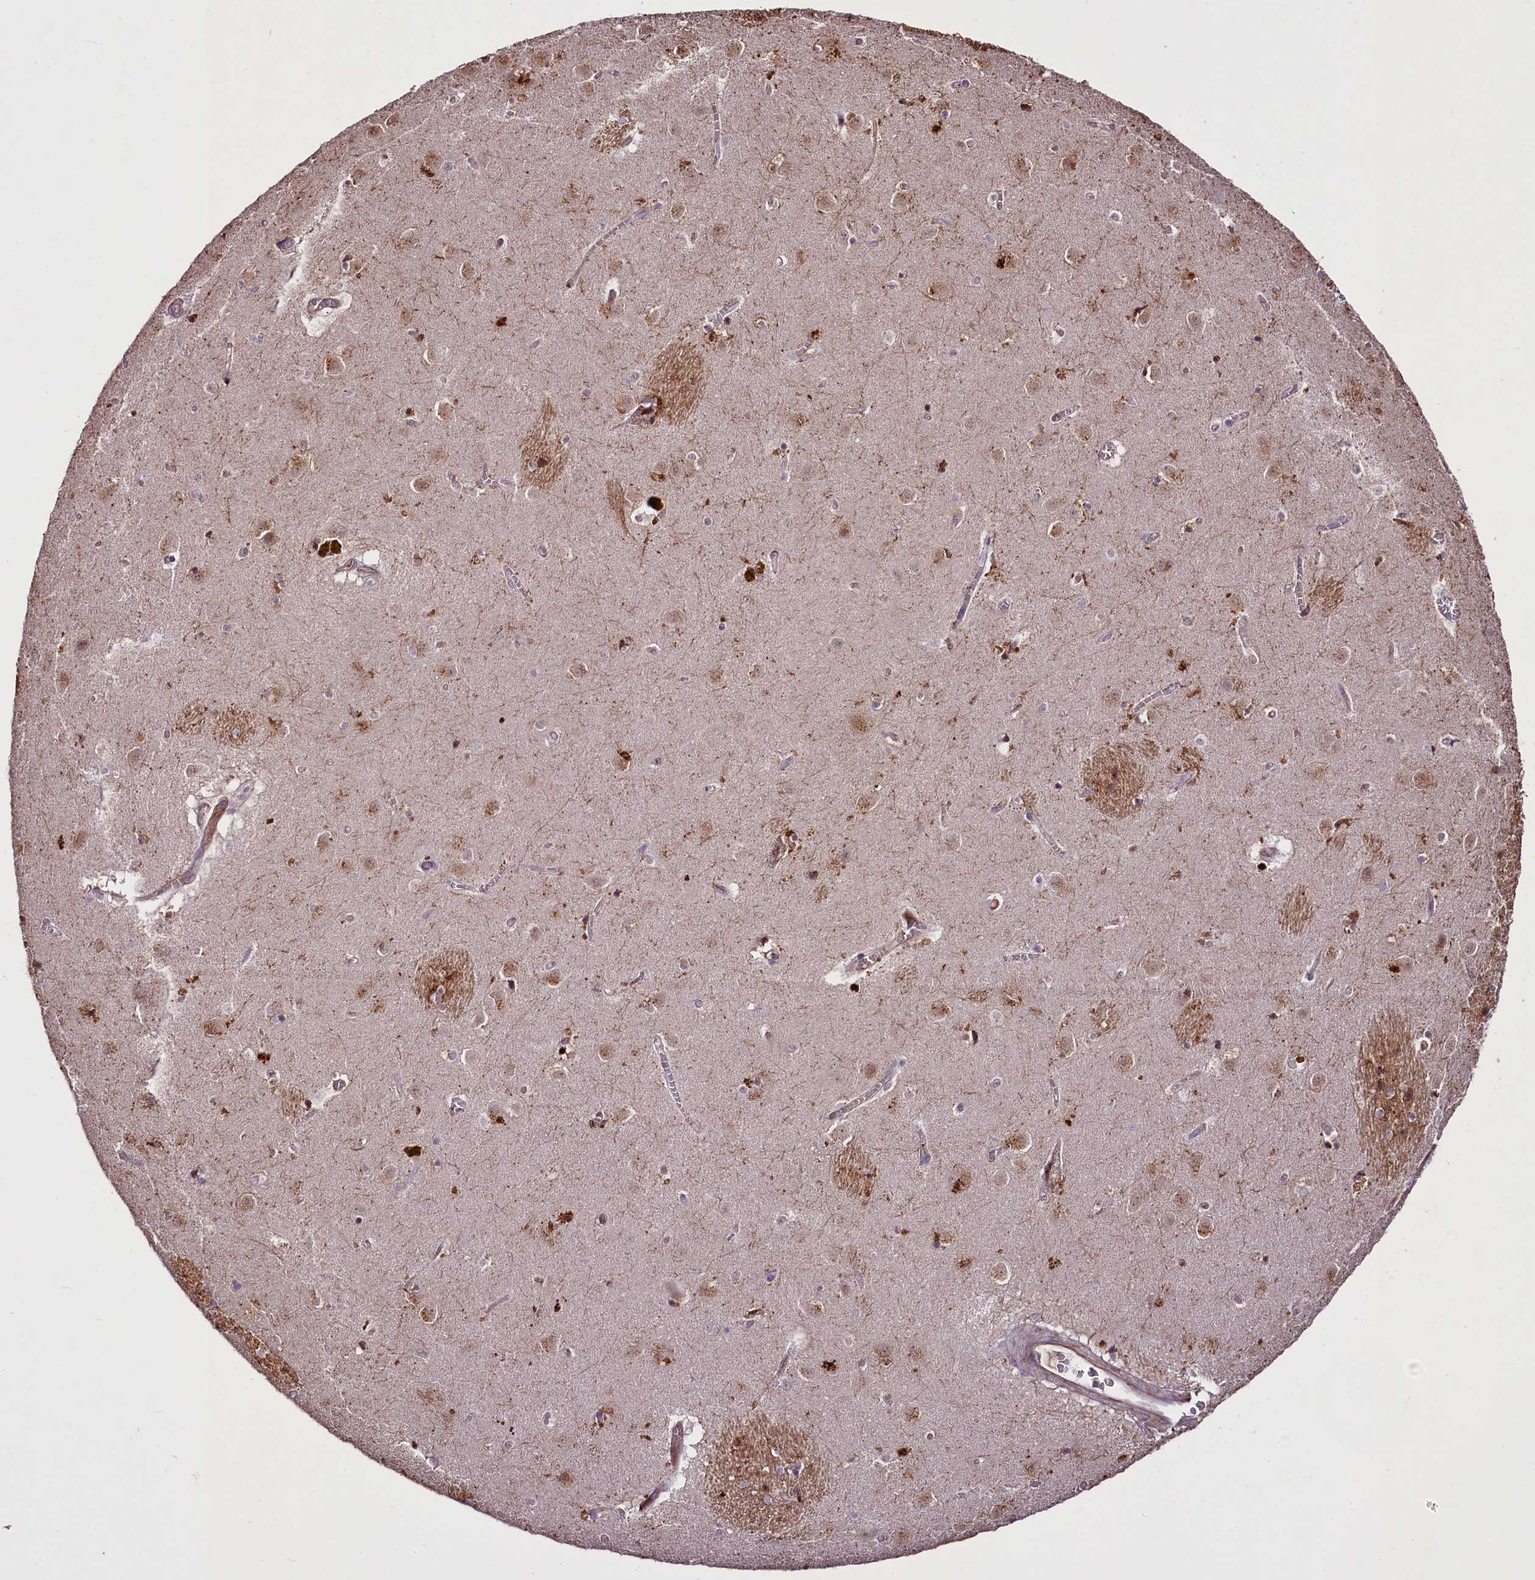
{"staining": {"intensity": "moderate", "quantity": "<25%", "location": "cytoplasmic/membranous"}, "tissue": "caudate", "cell_type": "Glial cells", "image_type": "normal", "snomed": [{"axis": "morphology", "description": "Normal tissue, NOS"}, {"axis": "topography", "description": "Lateral ventricle wall"}], "caption": "This histopathology image exhibits unremarkable caudate stained with immunohistochemistry to label a protein in brown. The cytoplasmic/membranous of glial cells show moderate positivity for the protein. Nuclei are counter-stained blue.", "gene": "SUSD3", "patient": {"sex": "male", "age": 70}}